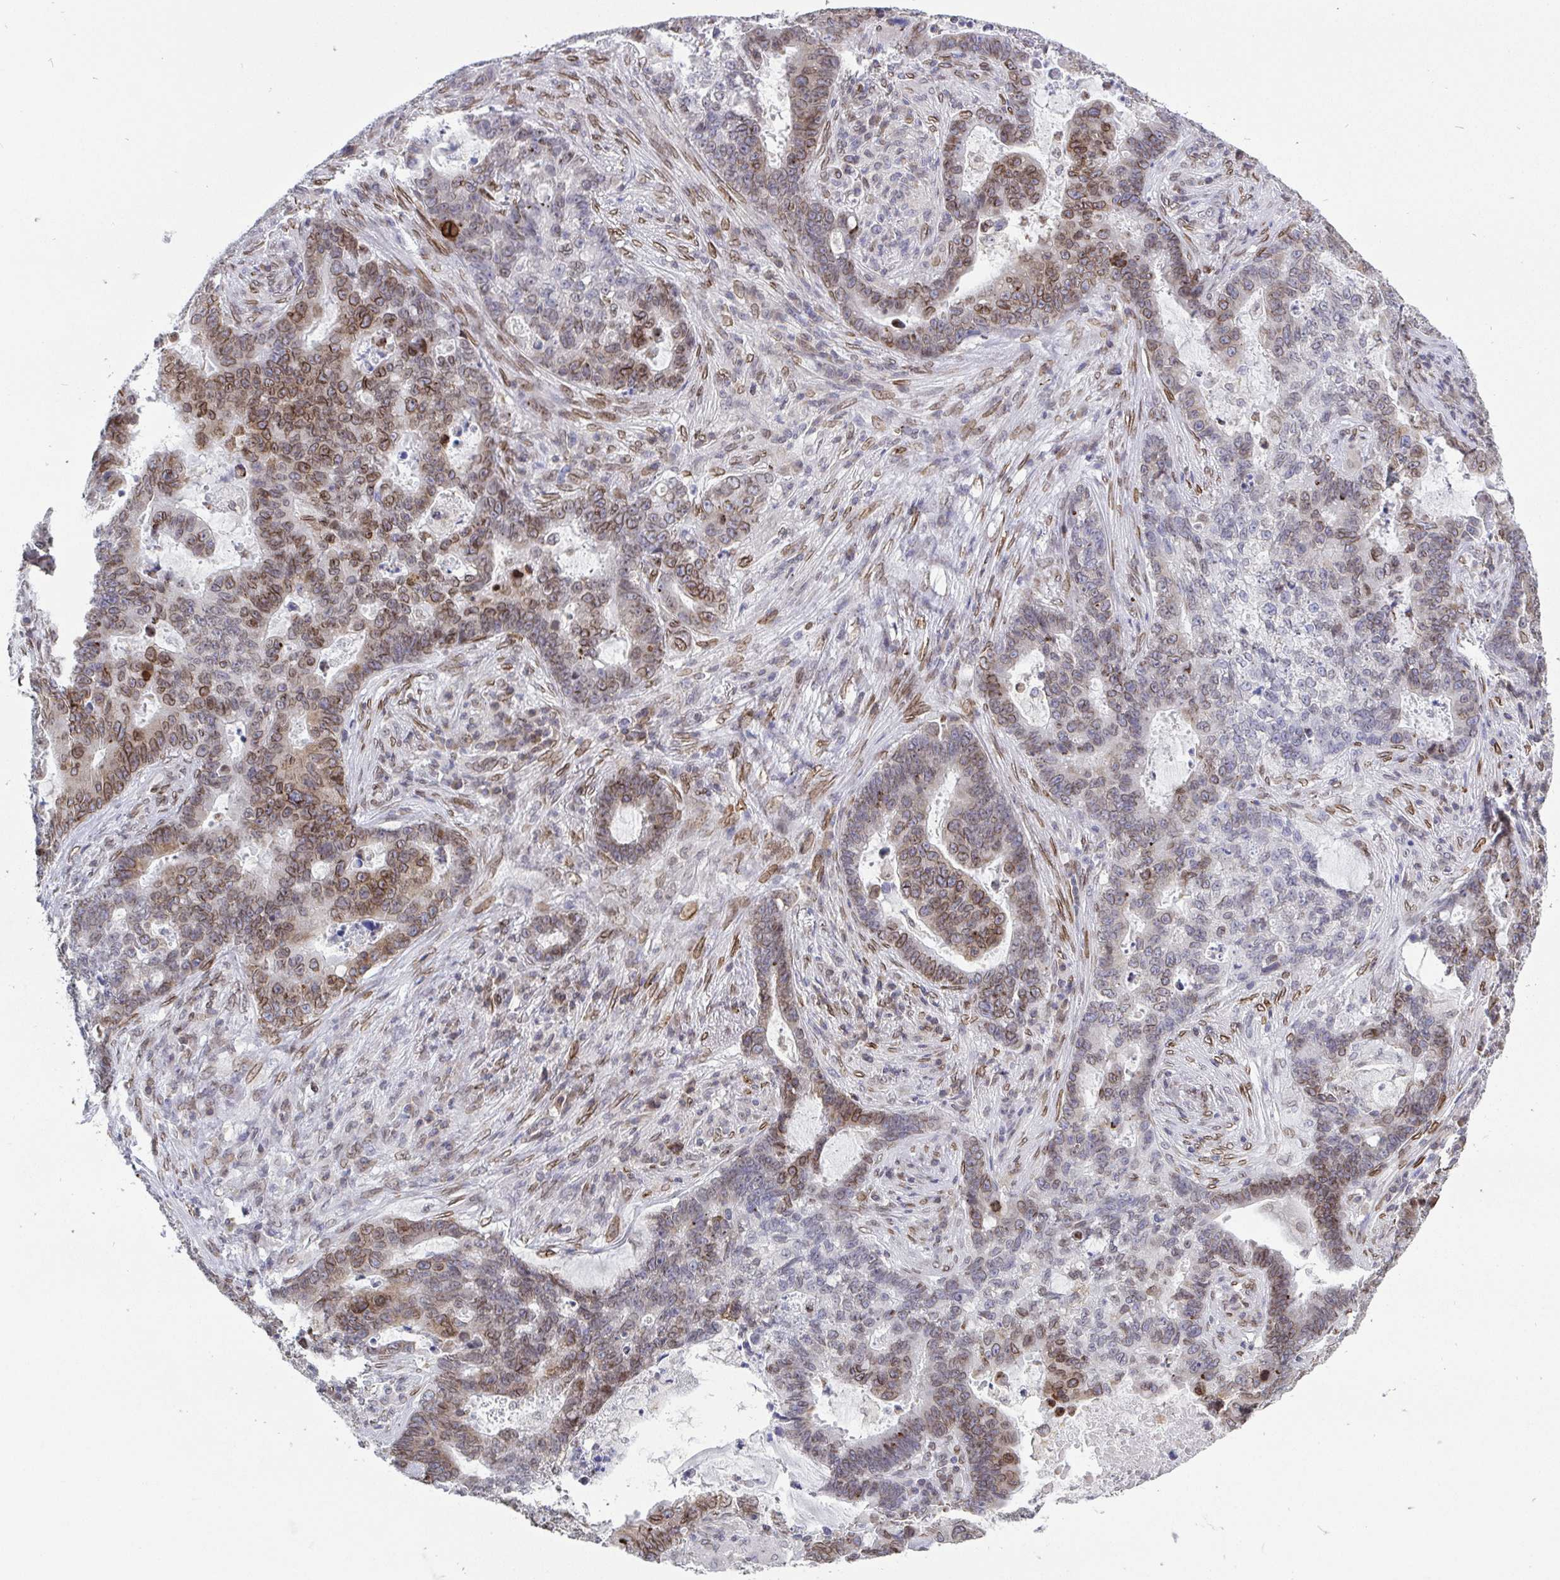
{"staining": {"intensity": "moderate", "quantity": "25%-75%", "location": "cytoplasmic/membranous,nuclear"}, "tissue": "lung cancer", "cell_type": "Tumor cells", "image_type": "cancer", "snomed": [{"axis": "morphology", "description": "Aneuploidy"}, {"axis": "morphology", "description": "Adenocarcinoma, NOS"}, {"axis": "morphology", "description": "Adenocarcinoma primary or metastatic"}, {"axis": "topography", "description": "Lung"}], "caption": "Lung adenocarcinoma primary or metastatic was stained to show a protein in brown. There is medium levels of moderate cytoplasmic/membranous and nuclear expression in about 25%-75% of tumor cells. Immunohistochemistry (ihc) stains the protein in brown and the nuclei are stained blue.", "gene": "EMD", "patient": {"sex": "female", "age": 75}}